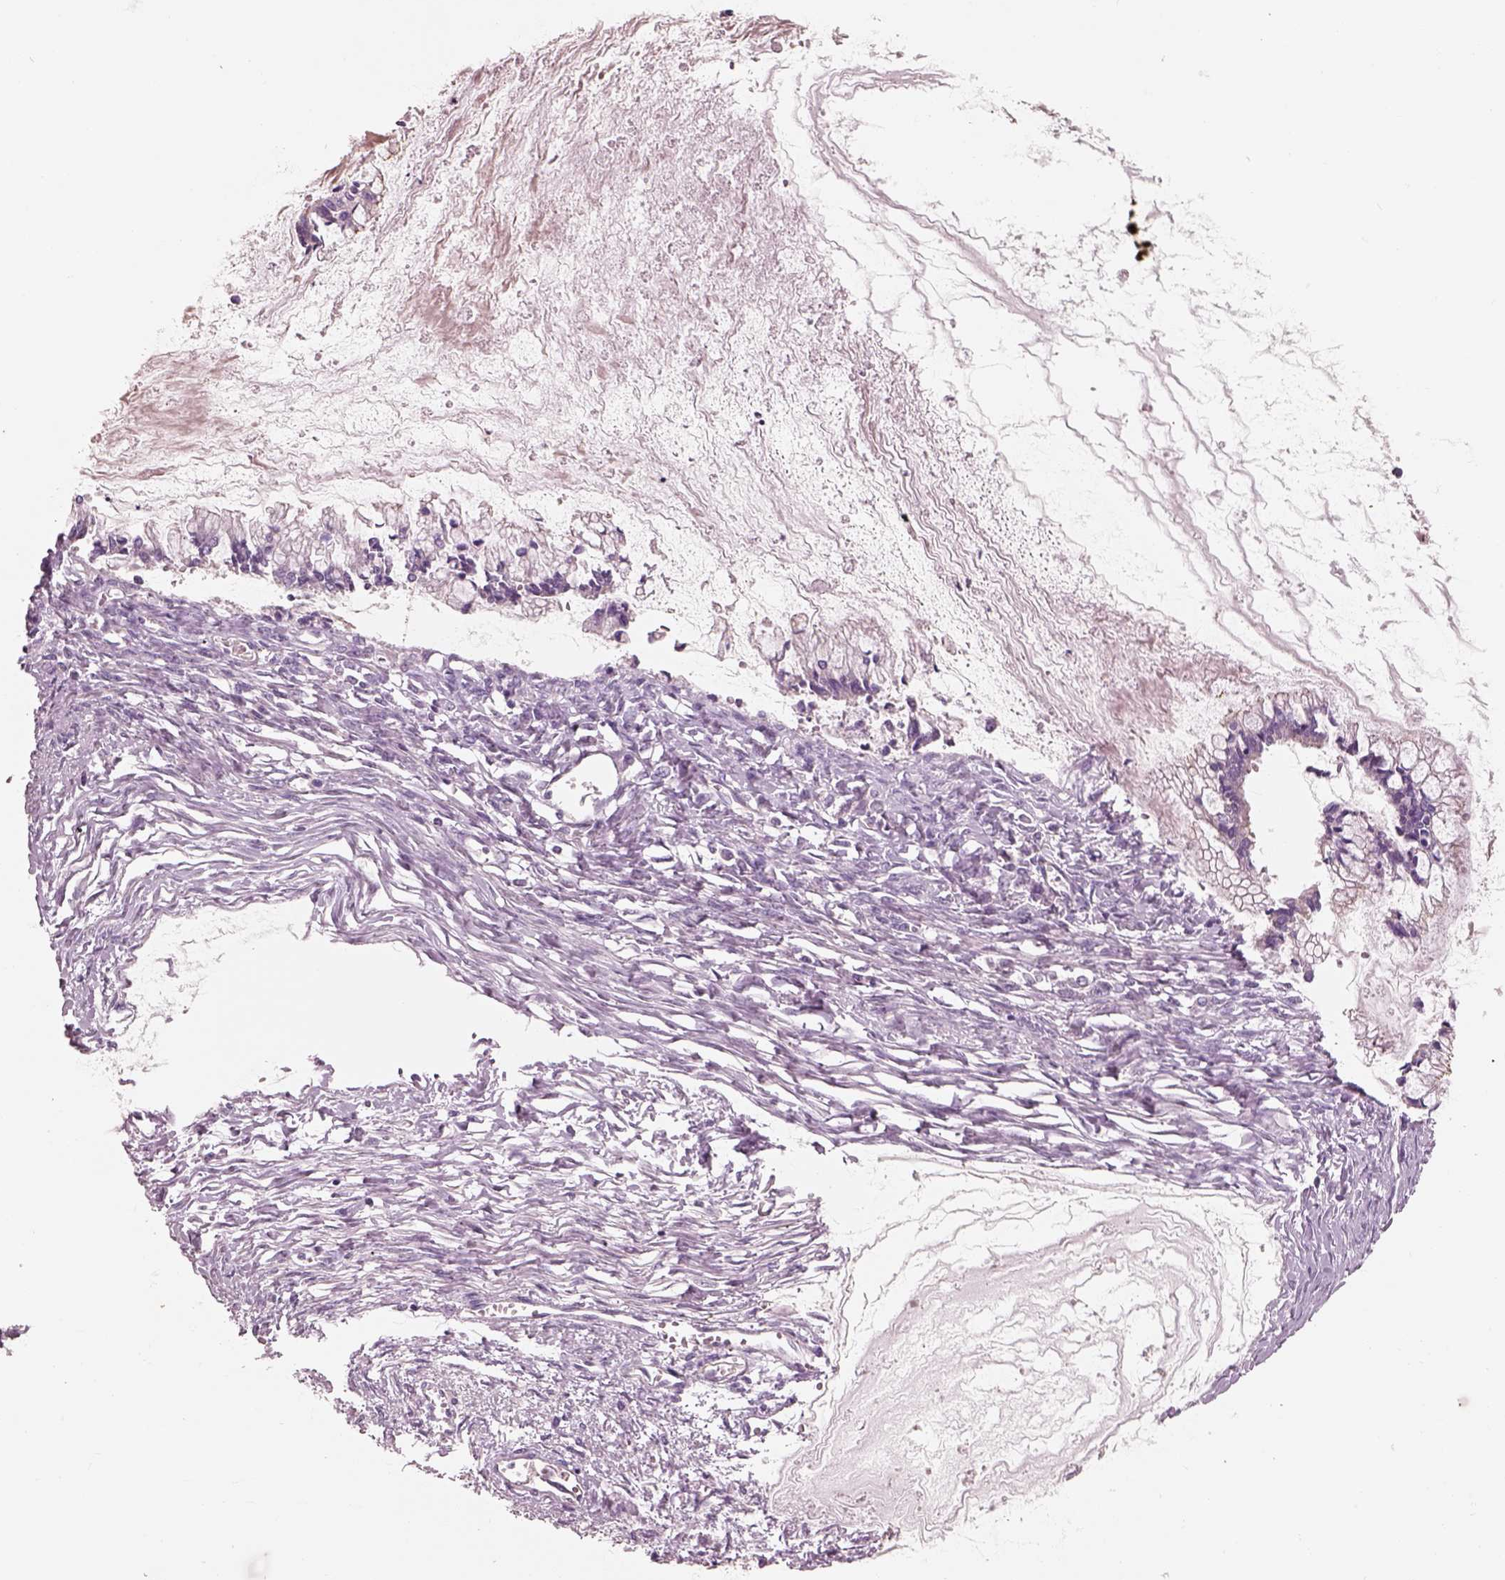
{"staining": {"intensity": "negative", "quantity": "none", "location": "none"}, "tissue": "ovarian cancer", "cell_type": "Tumor cells", "image_type": "cancer", "snomed": [{"axis": "morphology", "description": "Cystadenocarcinoma, mucinous, NOS"}, {"axis": "topography", "description": "Ovary"}], "caption": "Micrograph shows no significant protein expression in tumor cells of ovarian cancer.", "gene": "IGLL1", "patient": {"sex": "female", "age": 67}}